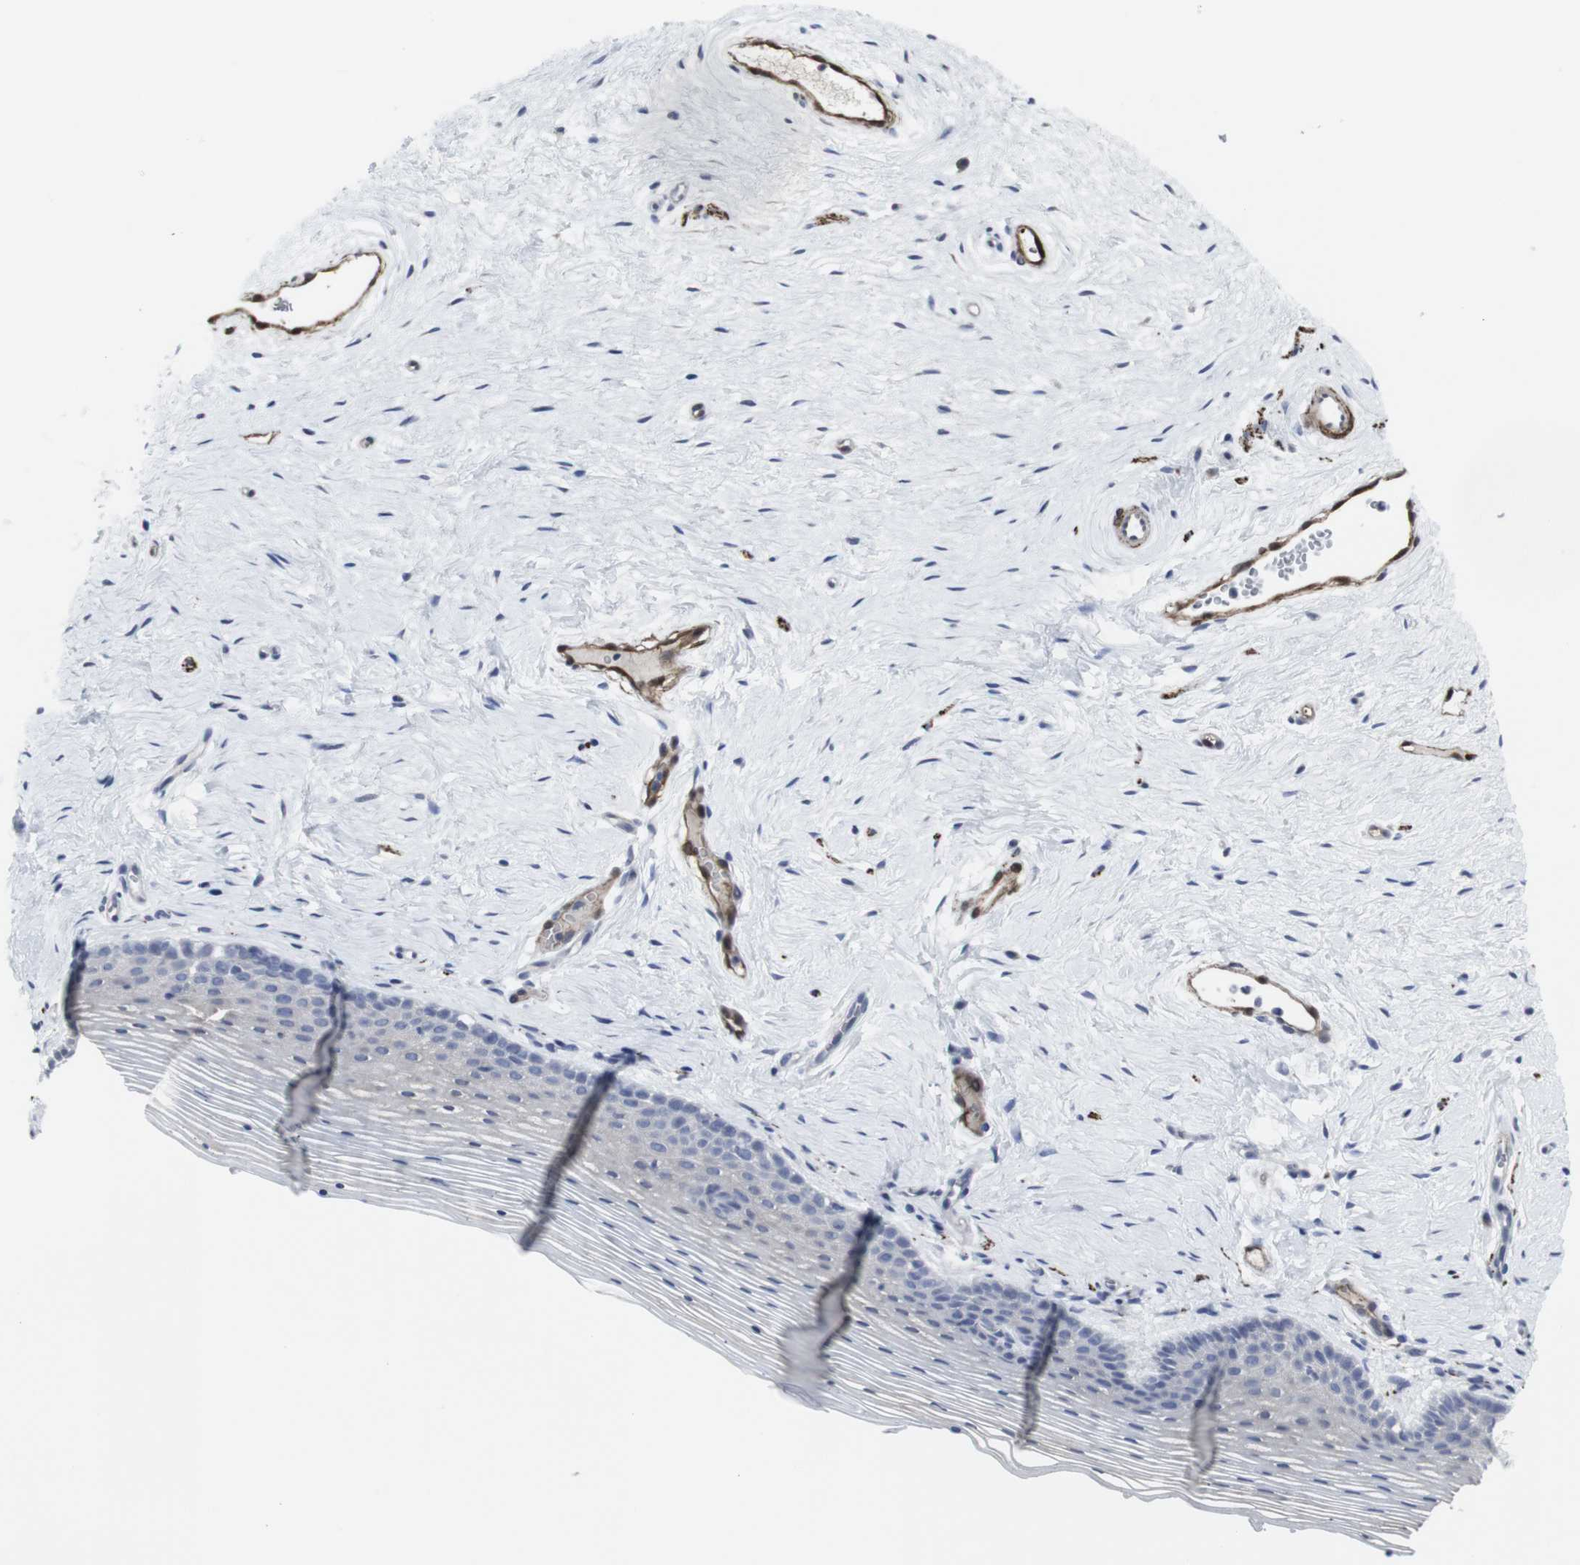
{"staining": {"intensity": "negative", "quantity": "none", "location": "none"}, "tissue": "vagina", "cell_type": "Squamous epithelial cells", "image_type": "normal", "snomed": [{"axis": "morphology", "description": "Normal tissue, NOS"}, {"axis": "topography", "description": "Vagina"}], "caption": "Immunohistochemical staining of normal vagina exhibits no significant expression in squamous epithelial cells. (DAB immunohistochemistry with hematoxylin counter stain).", "gene": "SNCG", "patient": {"sex": "female", "age": 32}}